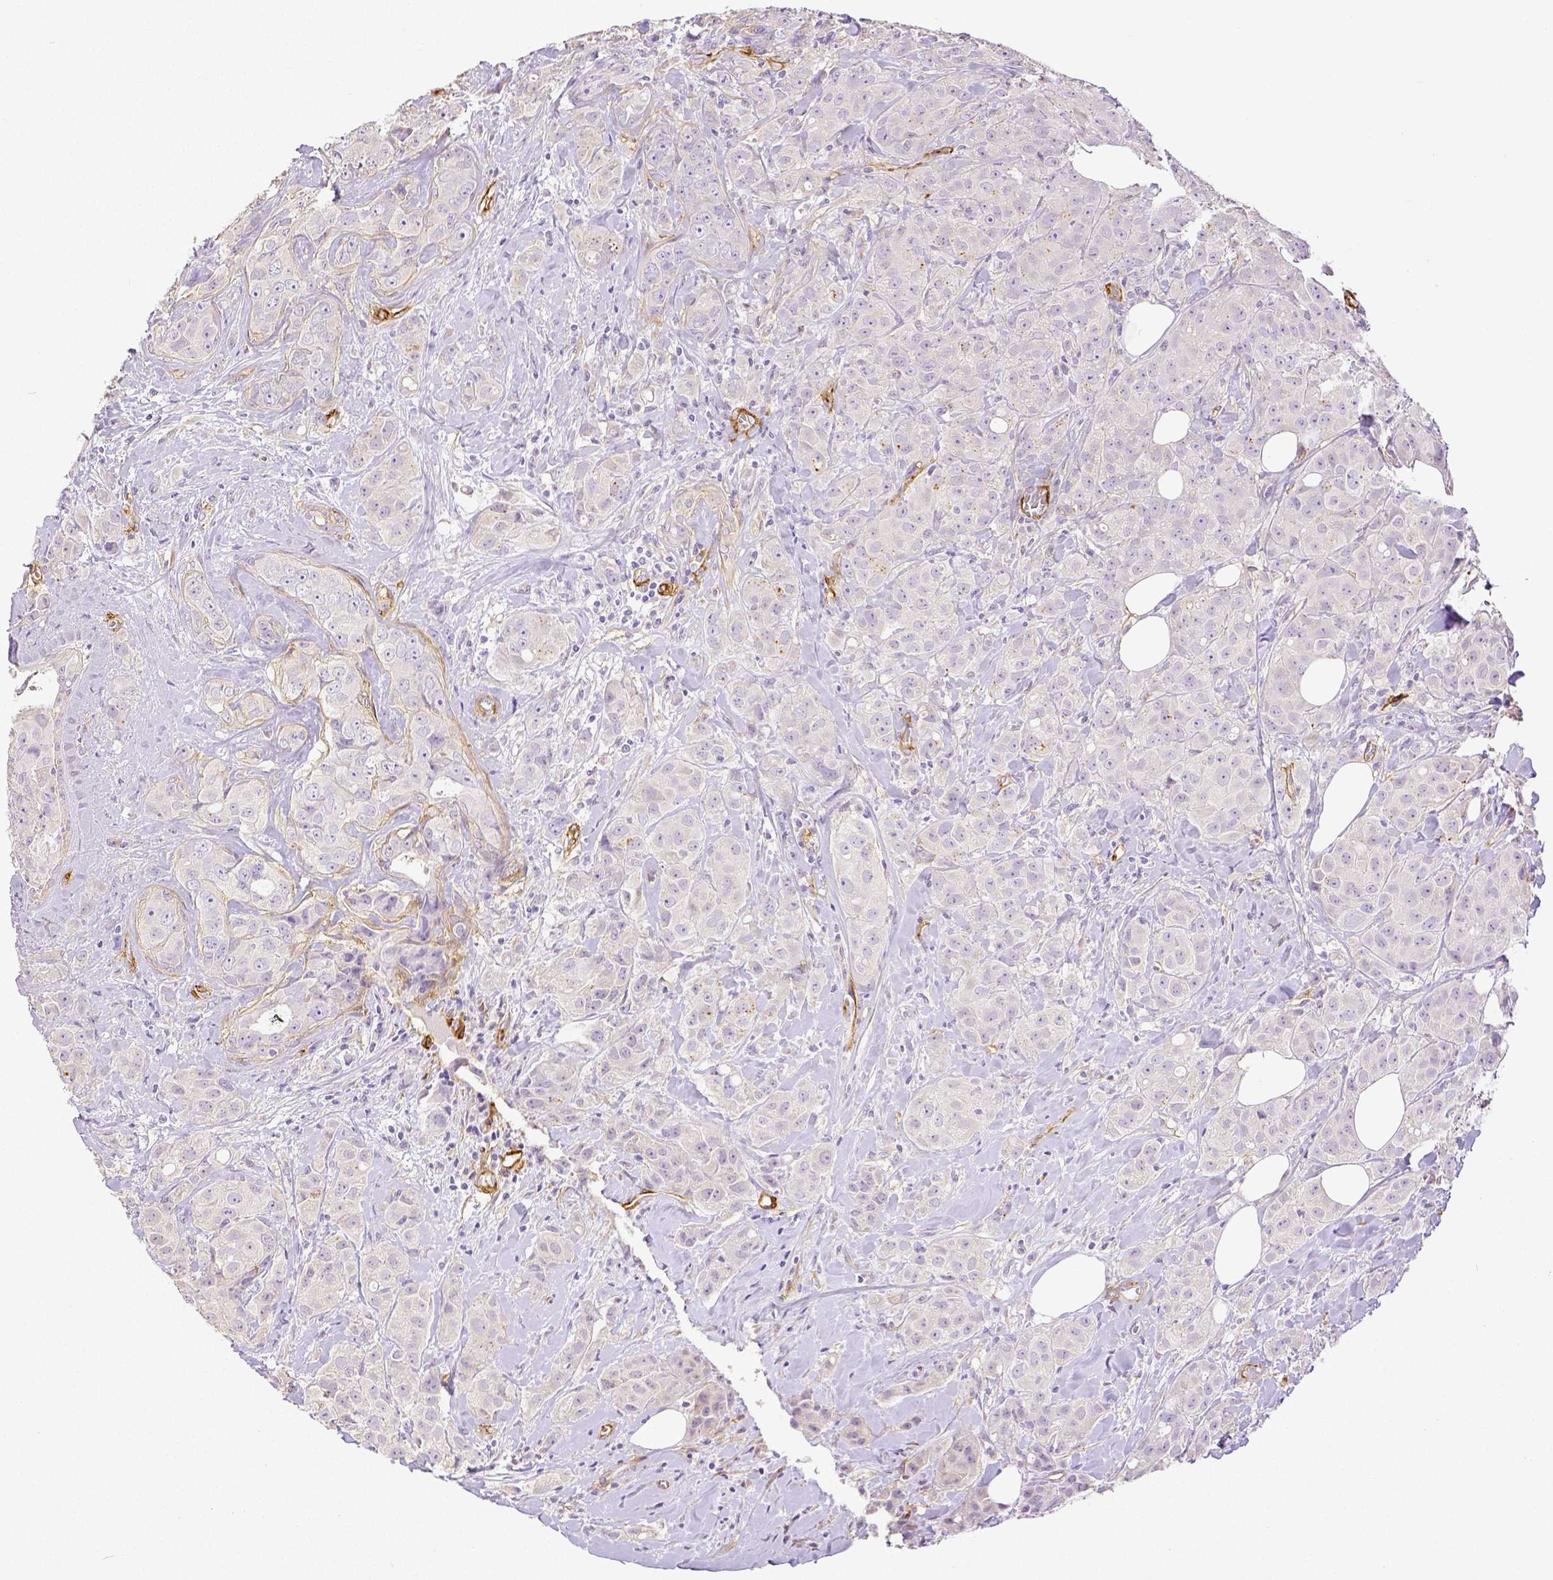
{"staining": {"intensity": "negative", "quantity": "none", "location": "none"}, "tissue": "breast cancer", "cell_type": "Tumor cells", "image_type": "cancer", "snomed": [{"axis": "morphology", "description": "Duct carcinoma"}, {"axis": "topography", "description": "Breast"}], "caption": "The histopathology image reveals no staining of tumor cells in breast invasive ductal carcinoma.", "gene": "THY1", "patient": {"sex": "female", "age": 43}}